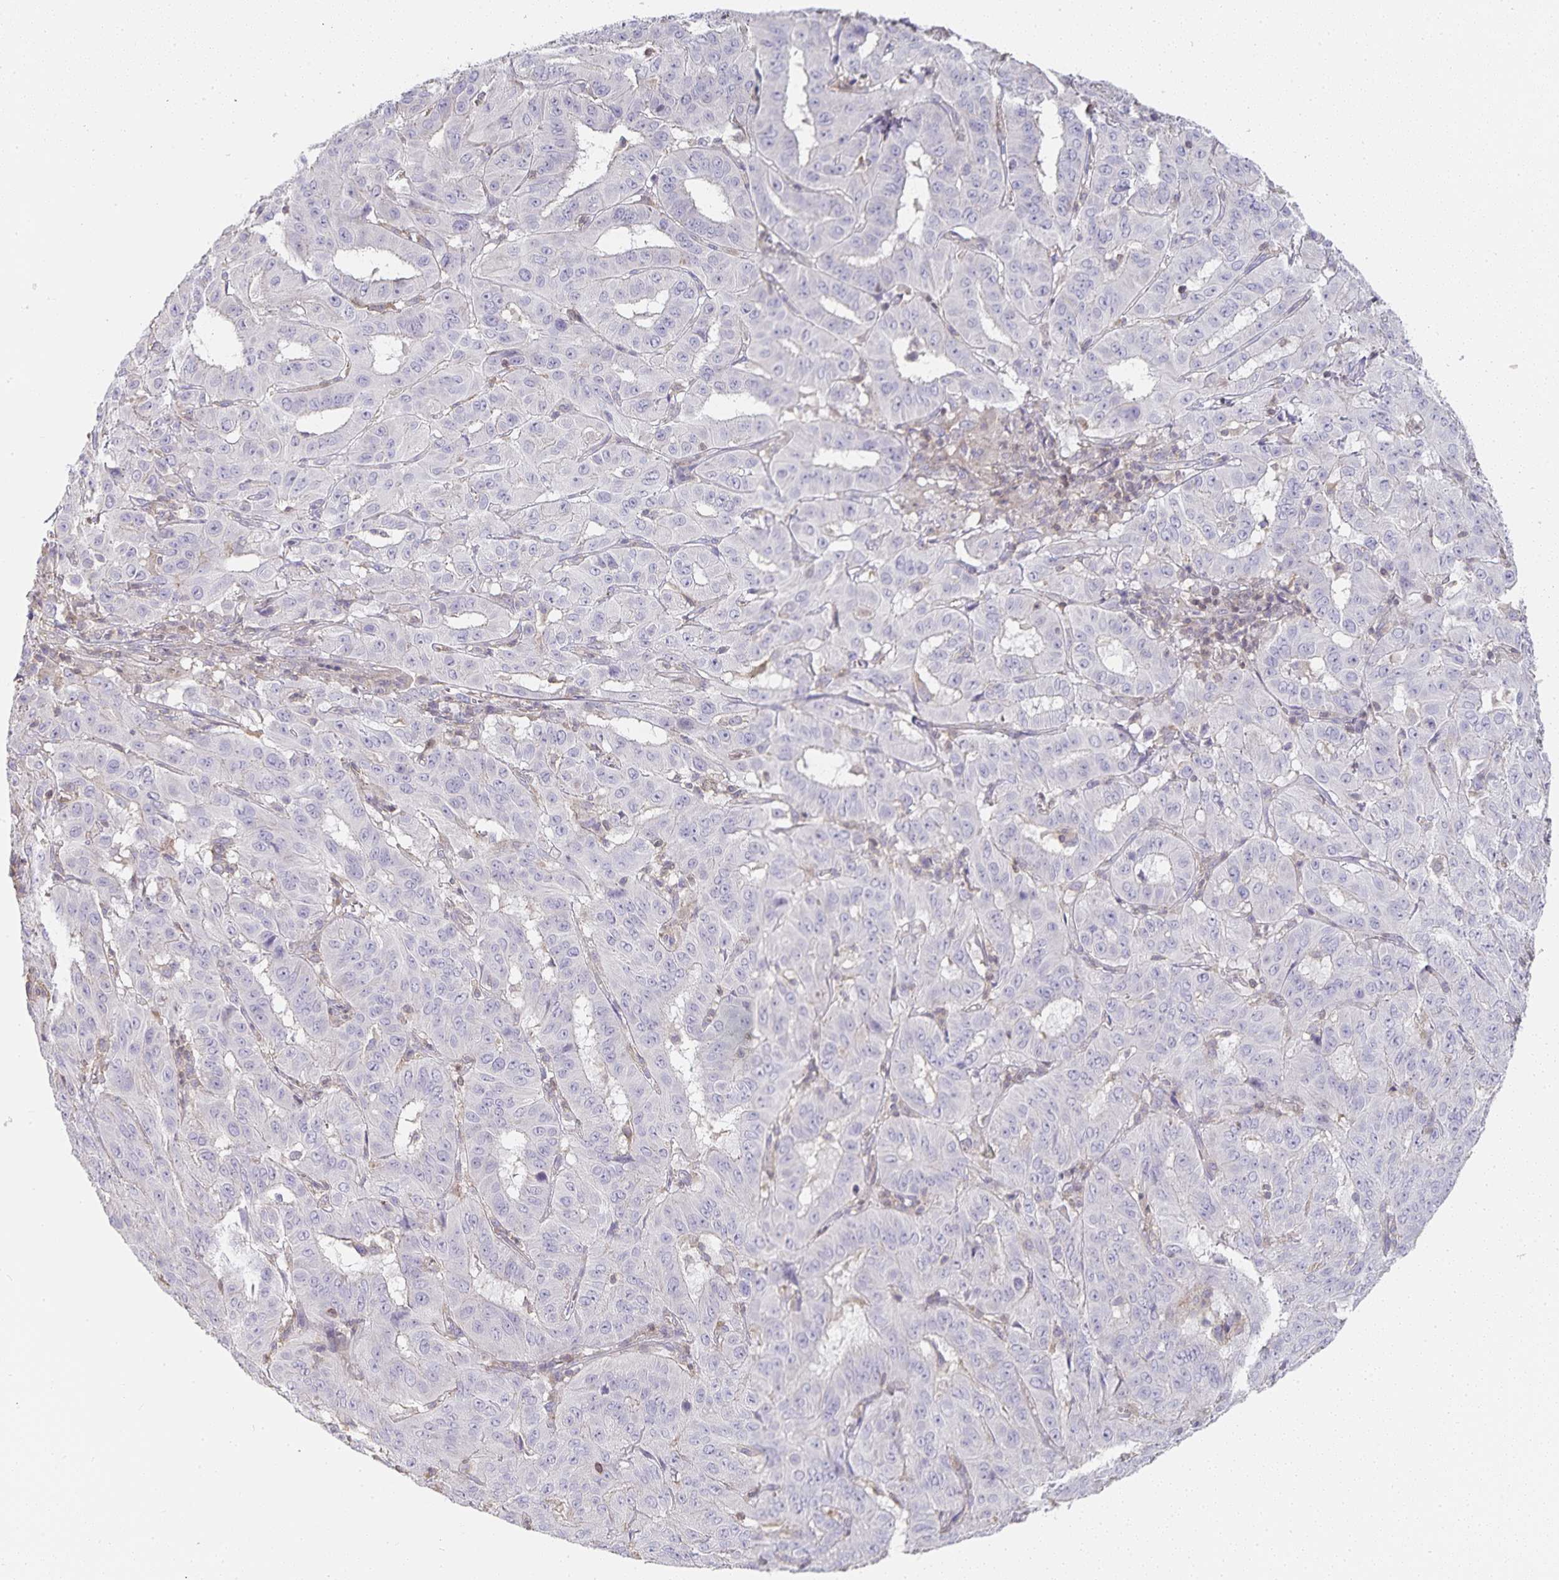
{"staining": {"intensity": "negative", "quantity": "none", "location": "none"}, "tissue": "pancreatic cancer", "cell_type": "Tumor cells", "image_type": "cancer", "snomed": [{"axis": "morphology", "description": "Adenocarcinoma, NOS"}, {"axis": "topography", "description": "Pancreas"}], "caption": "Immunohistochemistry photomicrograph of human adenocarcinoma (pancreatic) stained for a protein (brown), which reveals no positivity in tumor cells.", "gene": "GATA3", "patient": {"sex": "male", "age": 63}}